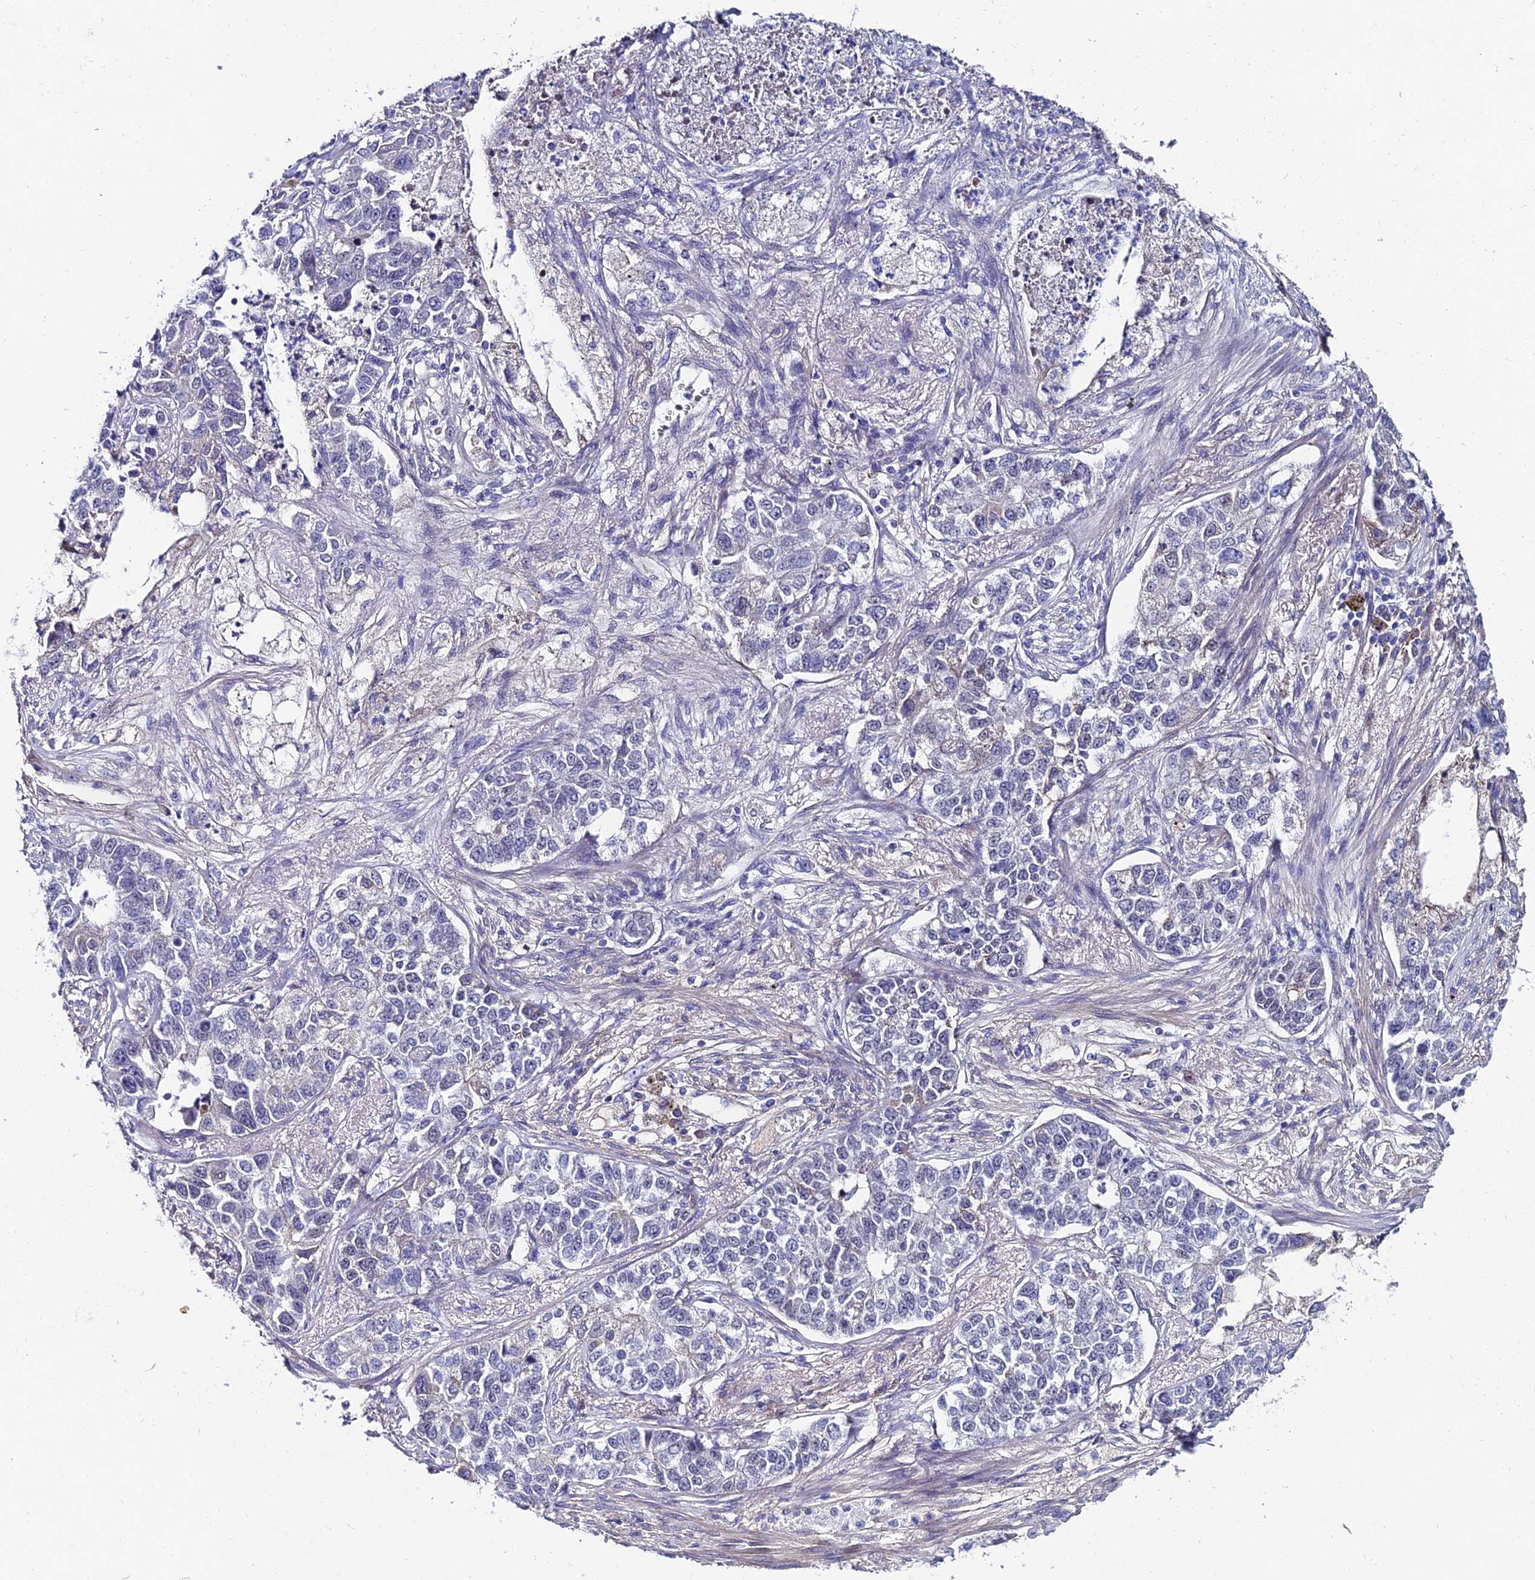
{"staining": {"intensity": "negative", "quantity": "none", "location": "none"}, "tissue": "lung cancer", "cell_type": "Tumor cells", "image_type": "cancer", "snomed": [{"axis": "morphology", "description": "Adenocarcinoma, NOS"}, {"axis": "topography", "description": "Lung"}], "caption": "High power microscopy histopathology image of an immunohistochemistry photomicrograph of lung adenocarcinoma, revealing no significant staining in tumor cells.", "gene": "TRIM24", "patient": {"sex": "male", "age": 49}}